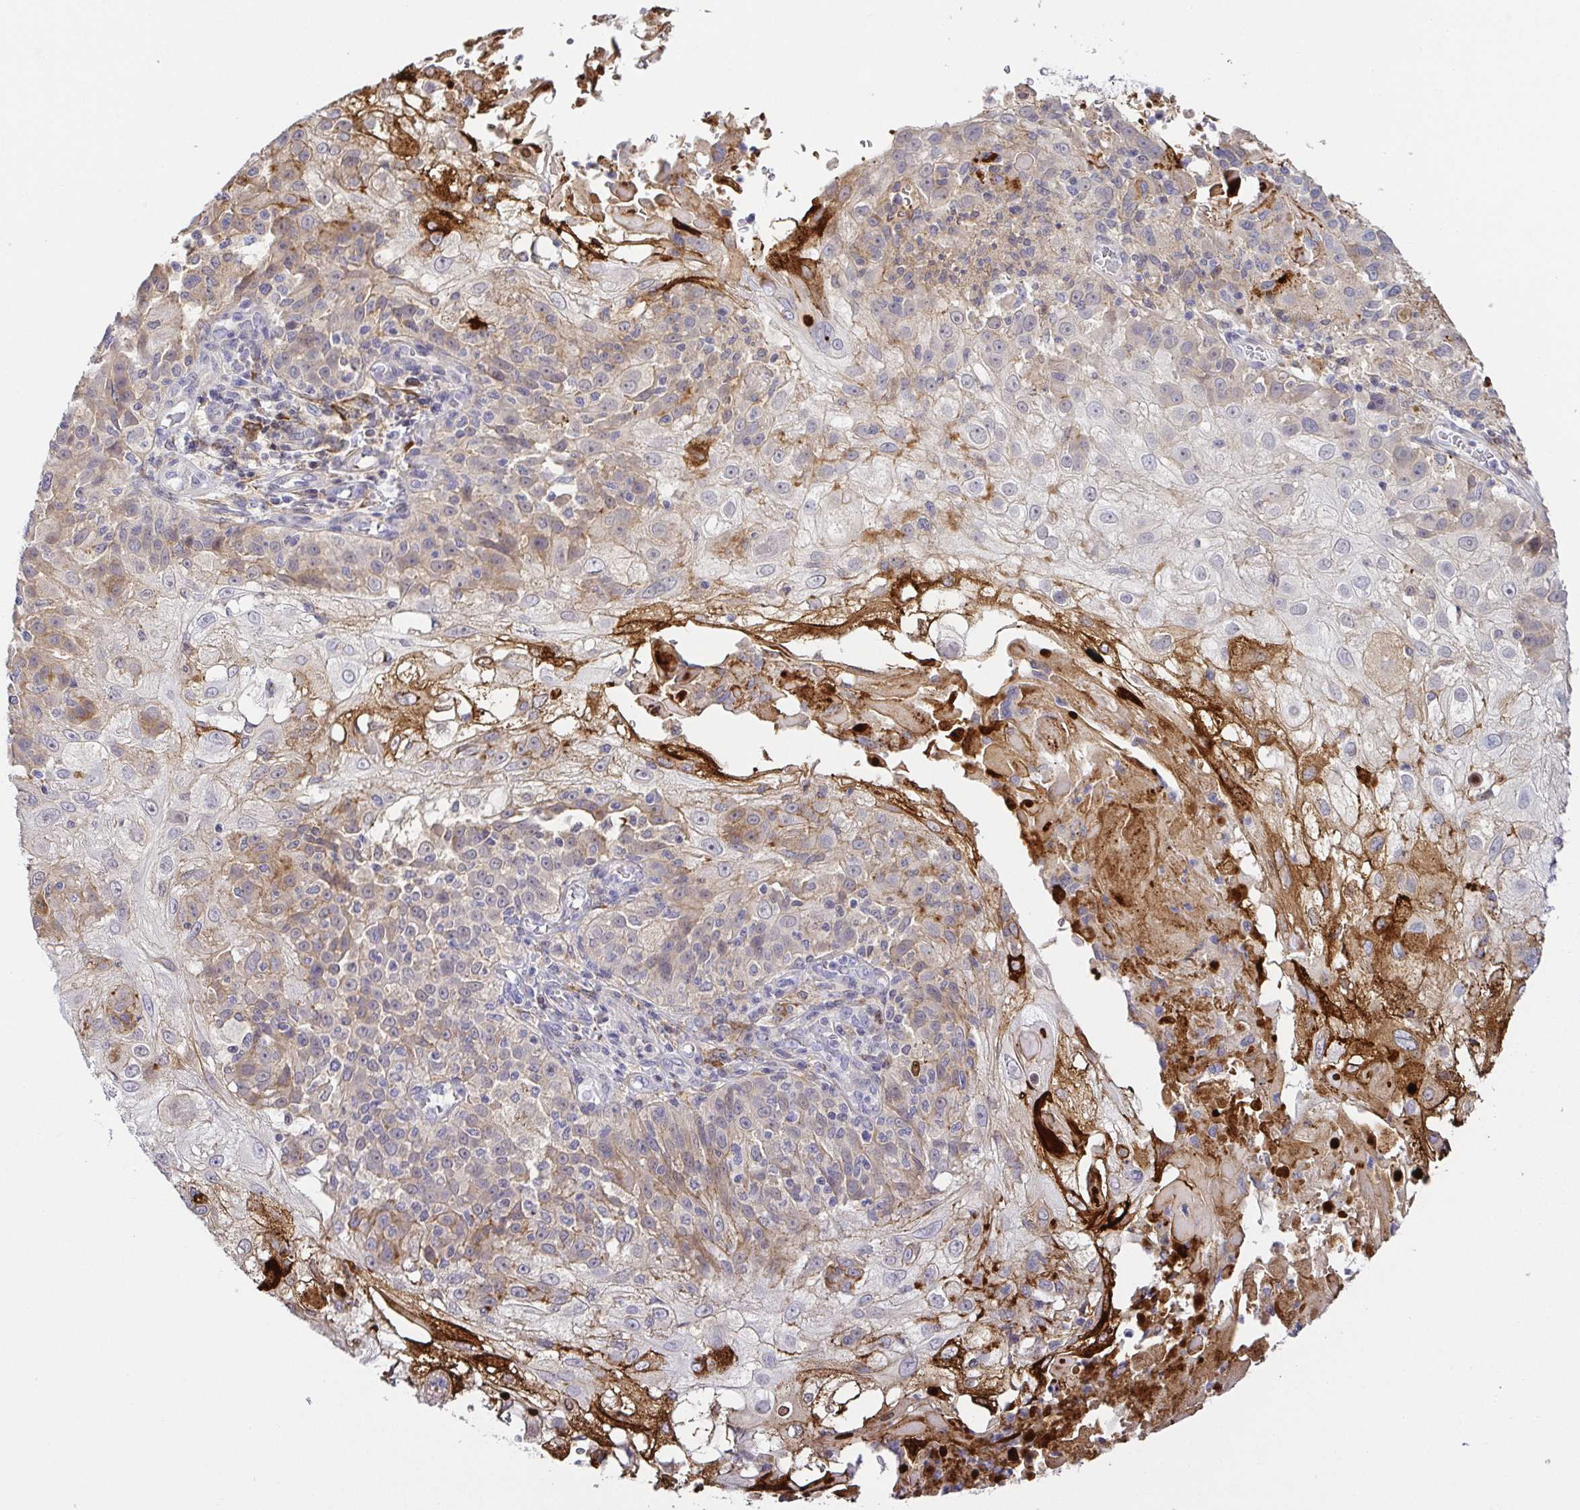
{"staining": {"intensity": "weak", "quantity": "<25%", "location": "cytoplasmic/membranous"}, "tissue": "skin cancer", "cell_type": "Tumor cells", "image_type": "cancer", "snomed": [{"axis": "morphology", "description": "Normal tissue, NOS"}, {"axis": "morphology", "description": "Squamous cell carcinoma, NOS"}, {"axis": "topography", "description": "Skin"}], "caption": "Histopathology image shows no protein staining in tumor cells of skin squamous cell carcinoma tissue.", "gene": "RNASE7", "patient": {"sex": "female", "age": 83}}